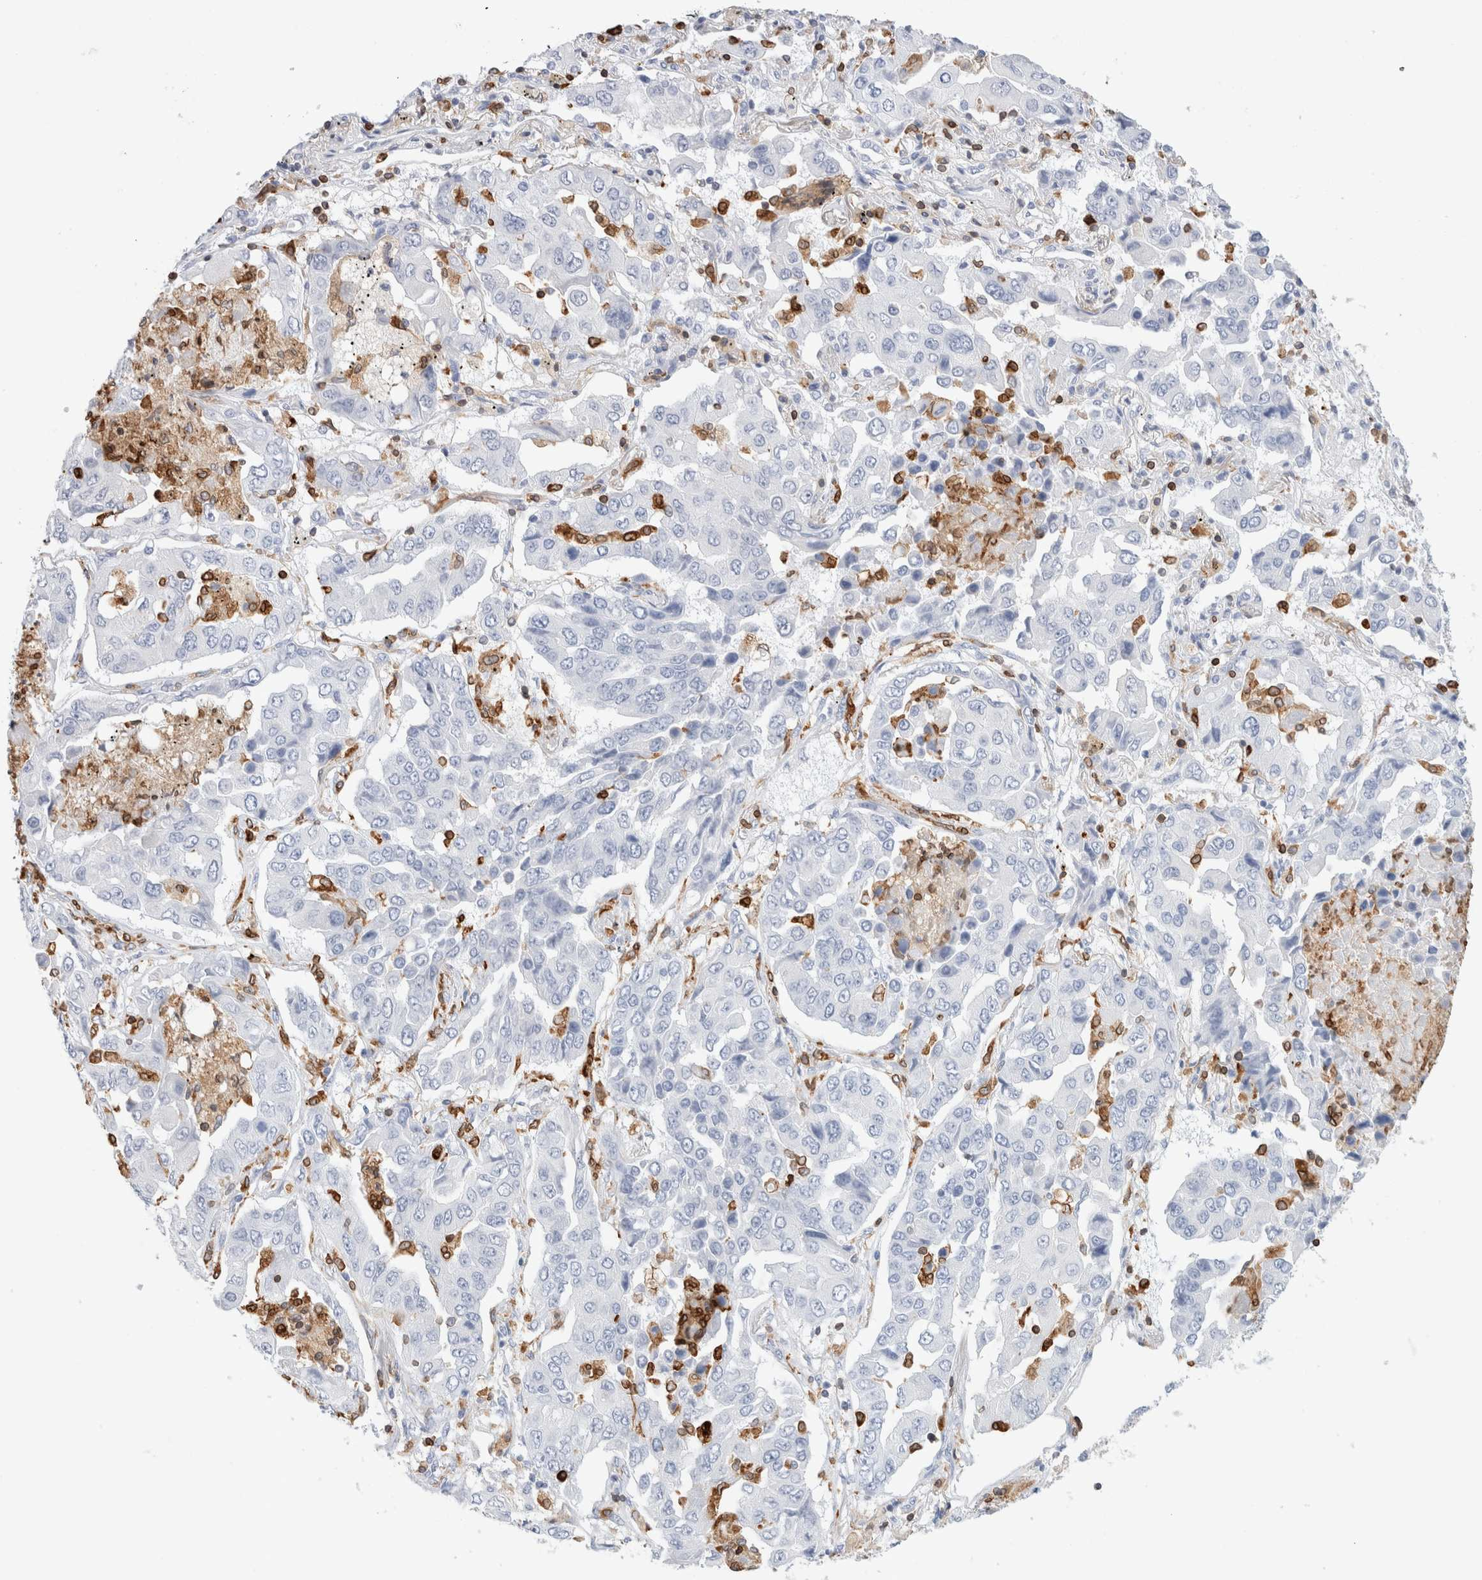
{"staining": {"intensity": "negative", "quantity": "none", "location": "none"}, "tissue": "lung cancer", "cell_type": "Tumor cells", "image_type": "cancer", "snomed": [{"axis": "morphology", "description": "Adenocarcinoma, NOS"}, {"axis": "topography", "description": "Lung"}], "caption": "Immunohistochemistry (IHC) histopathology image of neoplastic tissue: human lung cancer stained with DAB exhibits no significant protein expression in tumor cells.", "gene": "ALOX5AP", "patient": {"sex": "female", "age": 65}}